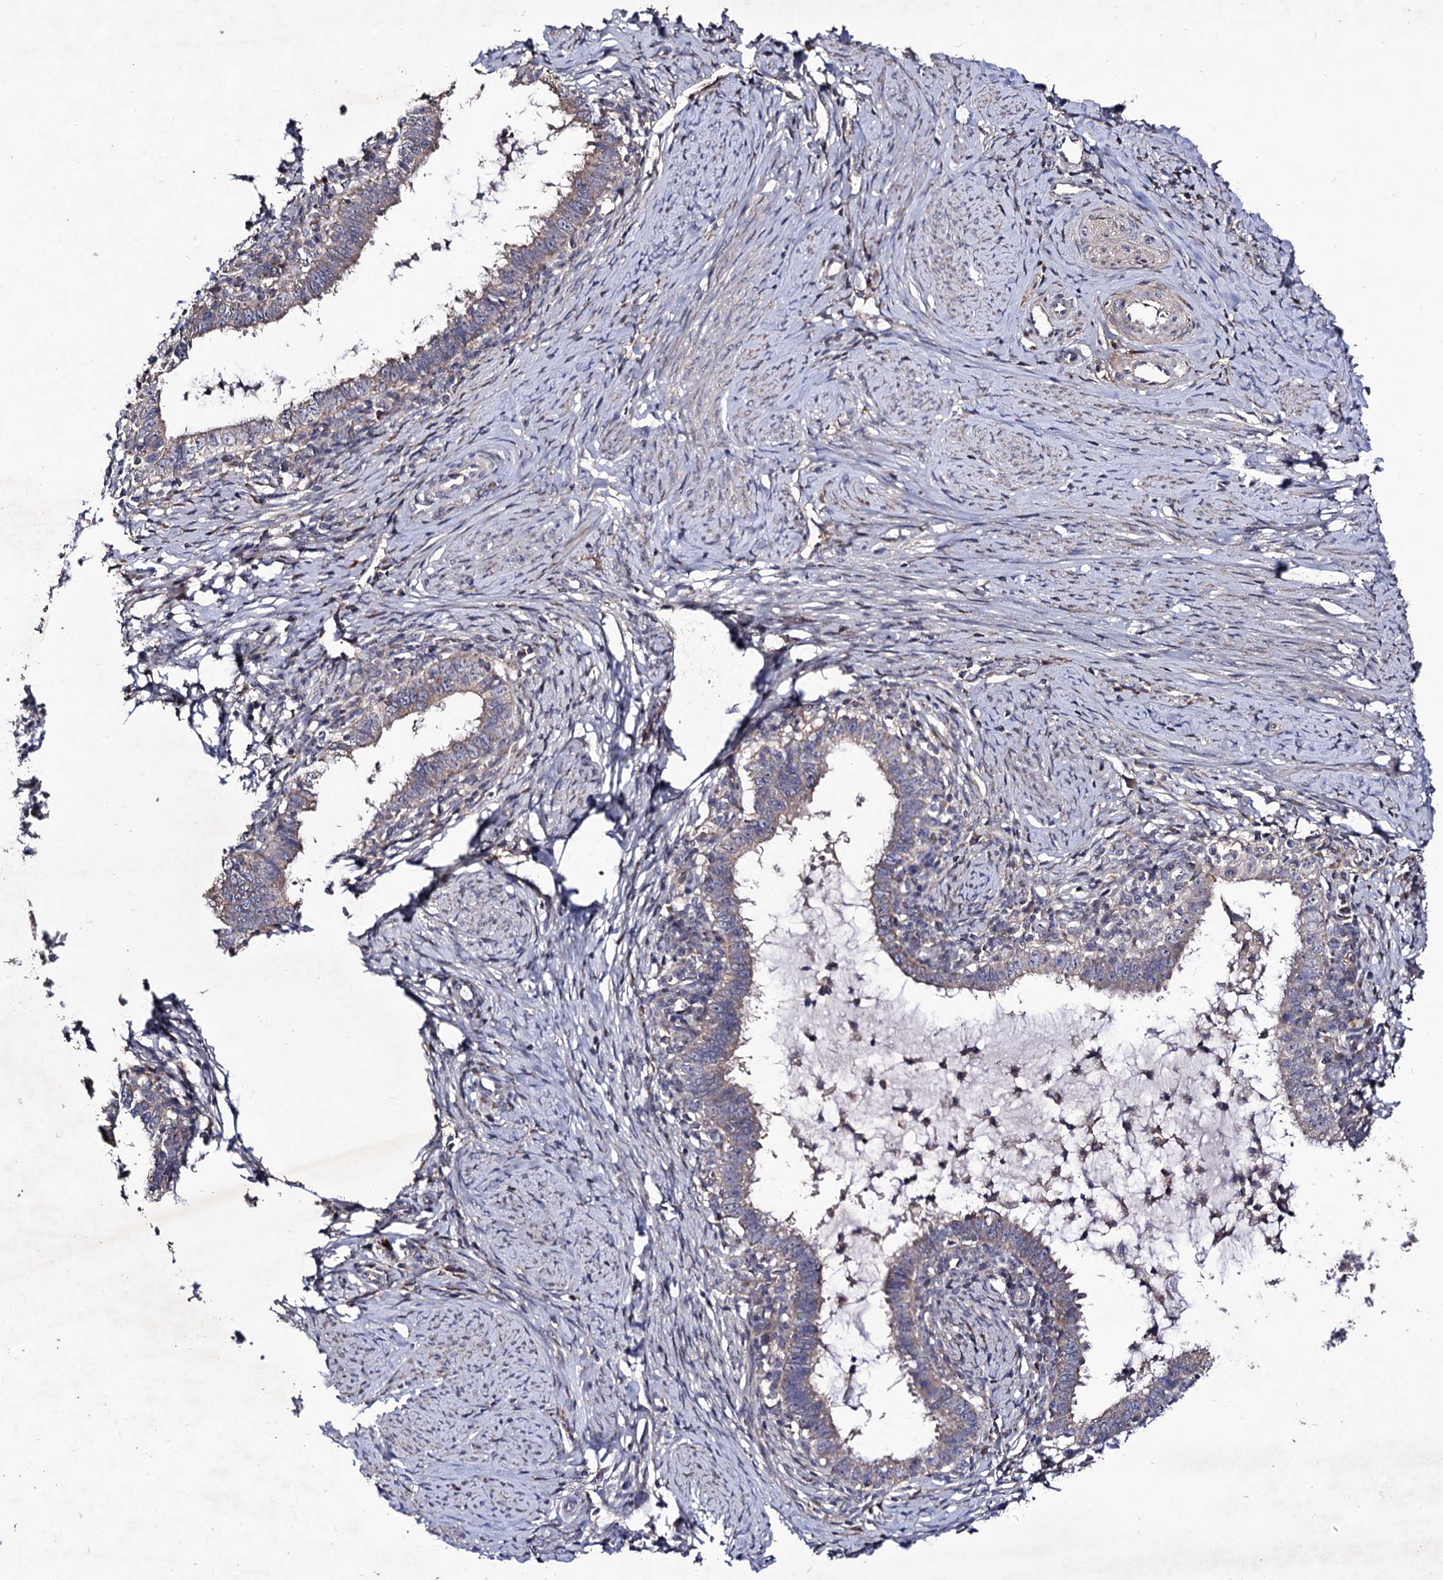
{"staining": {"intensity": "negative", "quantity": "none", "location": "none"}, "tissue": "cervical cancer", "cell_type": "Tumor cells", "image_type": "cancer", "snomed": [{"axis": "morphology", "description": "Adenocarcinoma, NOS"}, {"axis": "topography", "description": "Cervix"}], "caption": "High magnification brightfield microscopy of cervical adenocarcinoma stained with DAB (3,3'-diaminobenzidine) (brown) and counterstained with hematoxylin (blue): tumor cells show no significant expression.", "gene": "MYO1H", "patient": {"sex": "female", "age": 36}}